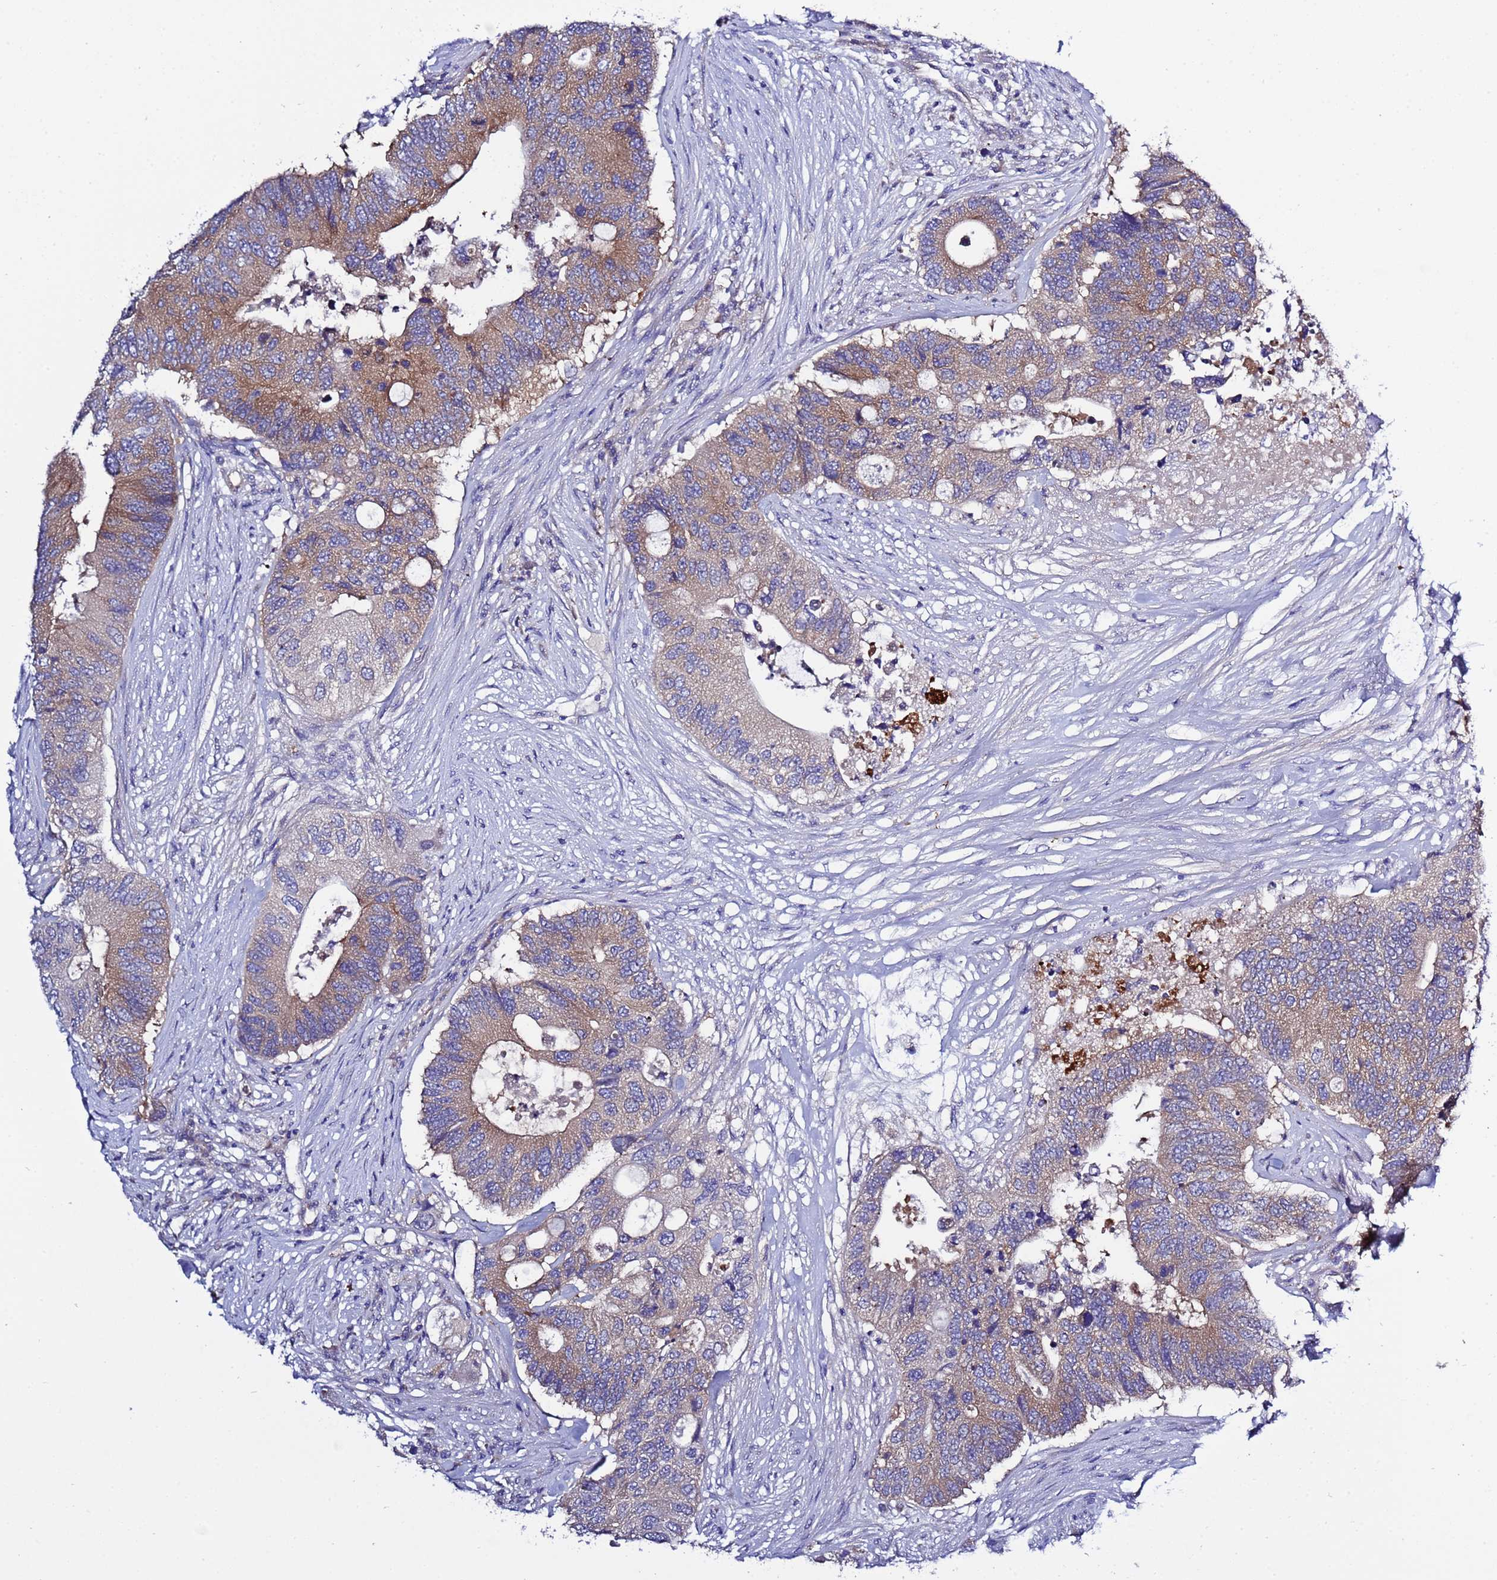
{"staining": {"intensity": "strong", "quantity": "<25%", "location": "cytoplasmic/membranous"}, "tissue": "colorectal cancer", "cell_type": "Tumor cells", "image_type": "cancer", "snomed": [{"axis": "morphology", "description": "Adenocarcinoma, NOS"}, {"axis": "topography", "description": "Colon"}], "caption": "This is a micrograph of IHC staining of colorectal adenocarcinoma, which shows strong positivity in the cytoplasmic/membranous of tumor cells.", "gene": "RC3H2", "patient": {"sex": "male", "age": 71}}